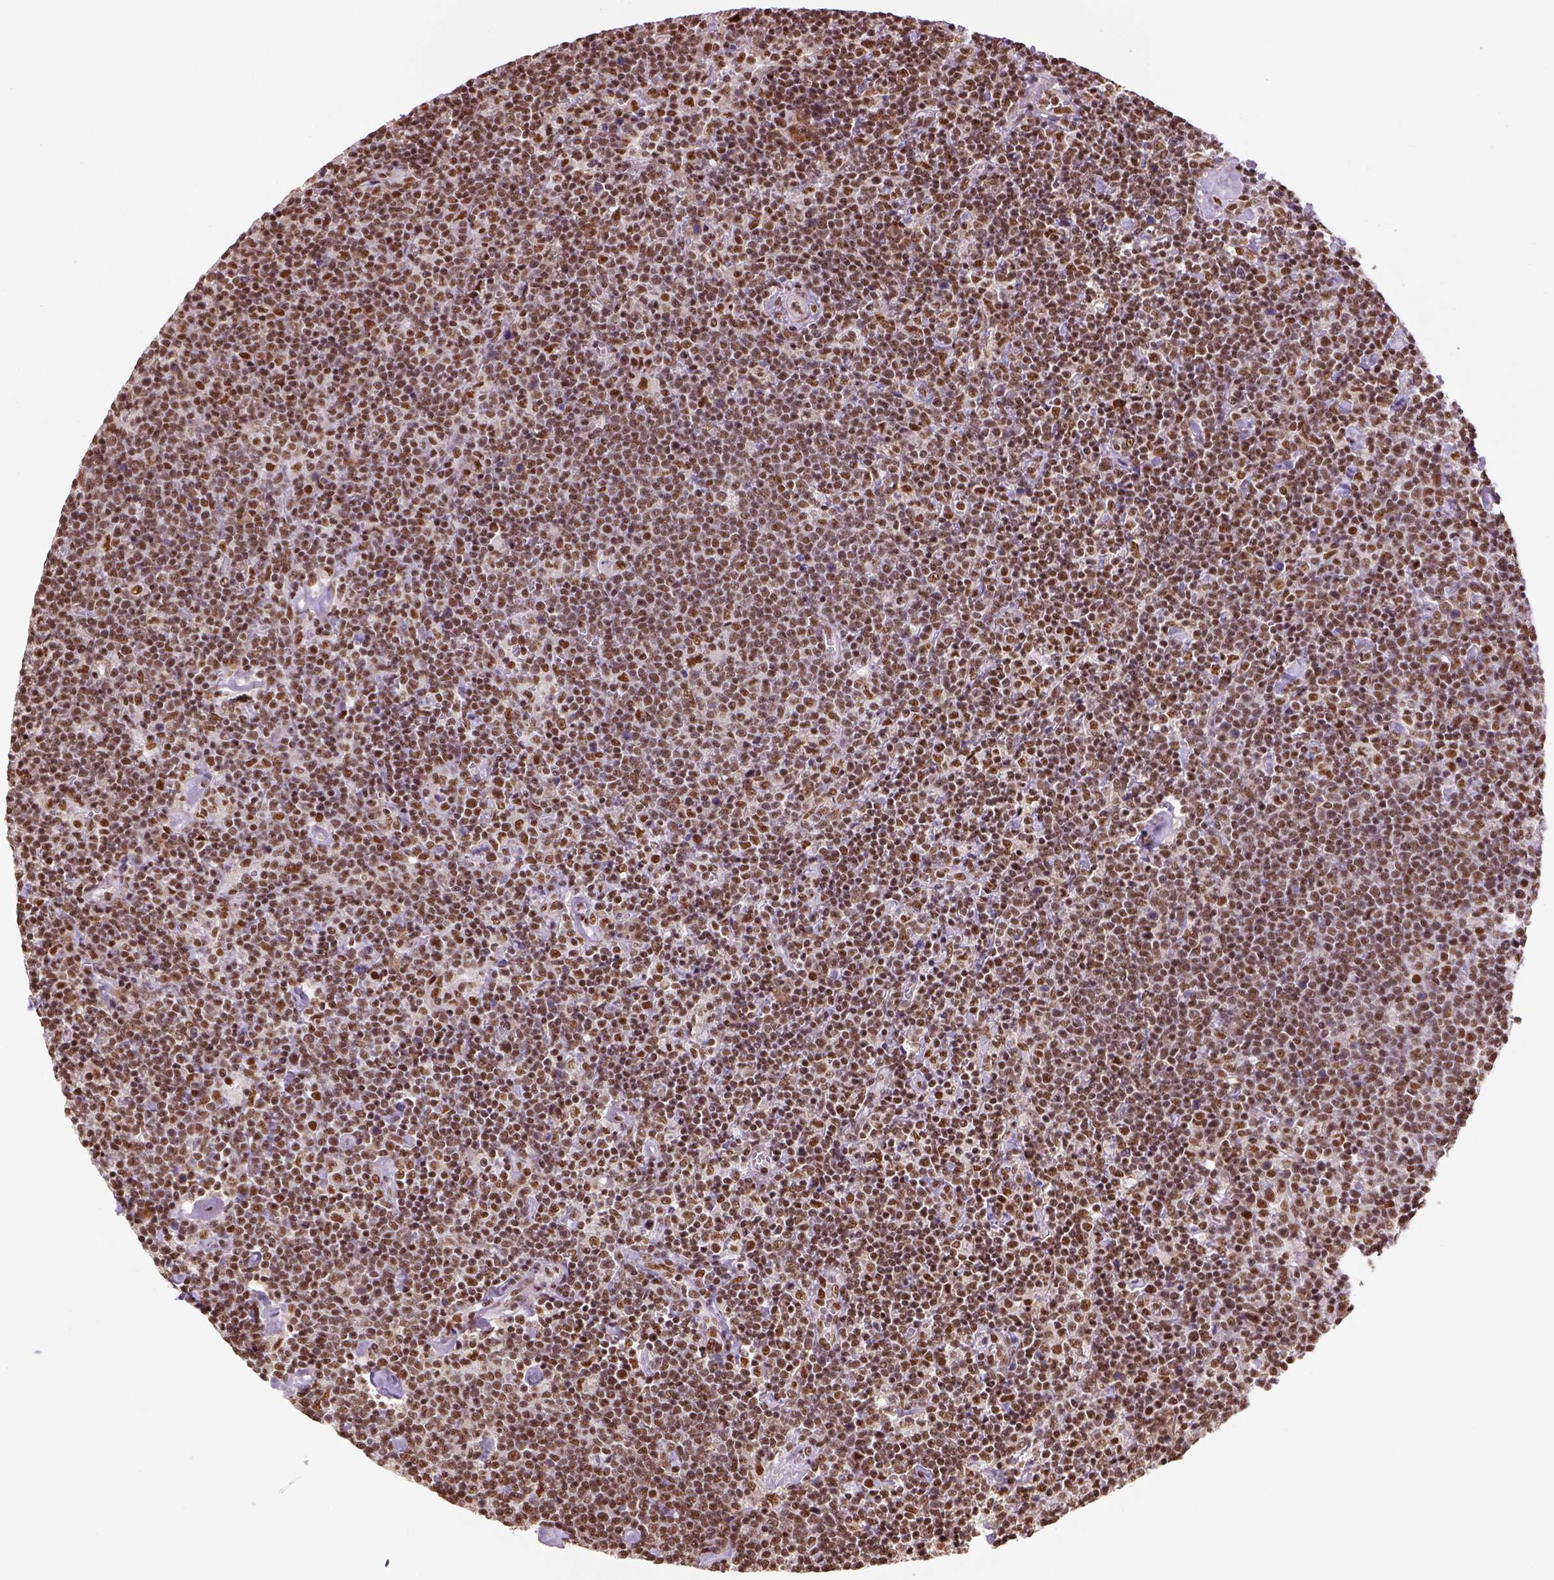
{"staining": {"intensity": "moderate", "quantity": ">75%", "location": "nuclear"}, "tissue": "lymphoma", "cell_type": "Tumor cells", "image_type": "cancer", "snomed": [{"axis": "morphology", "description": "Malignant lymphoma, non-Hodgkin's type, High grade"}, {"axis": "topography", "description": "Lymph node"}], "caption": "Immunohistochemistry histopathology image of neoplastic tissue: human malignant lymphoma, non-Hodgkin's type (high-grade) stained using IHC displays medium levels of moderate protein expression localized specifically in the nuclear of tumor cells, appearing as a nuclear brown color.", "gene": "CCAR1", "patient": {"sex": "male", "age": 61}}